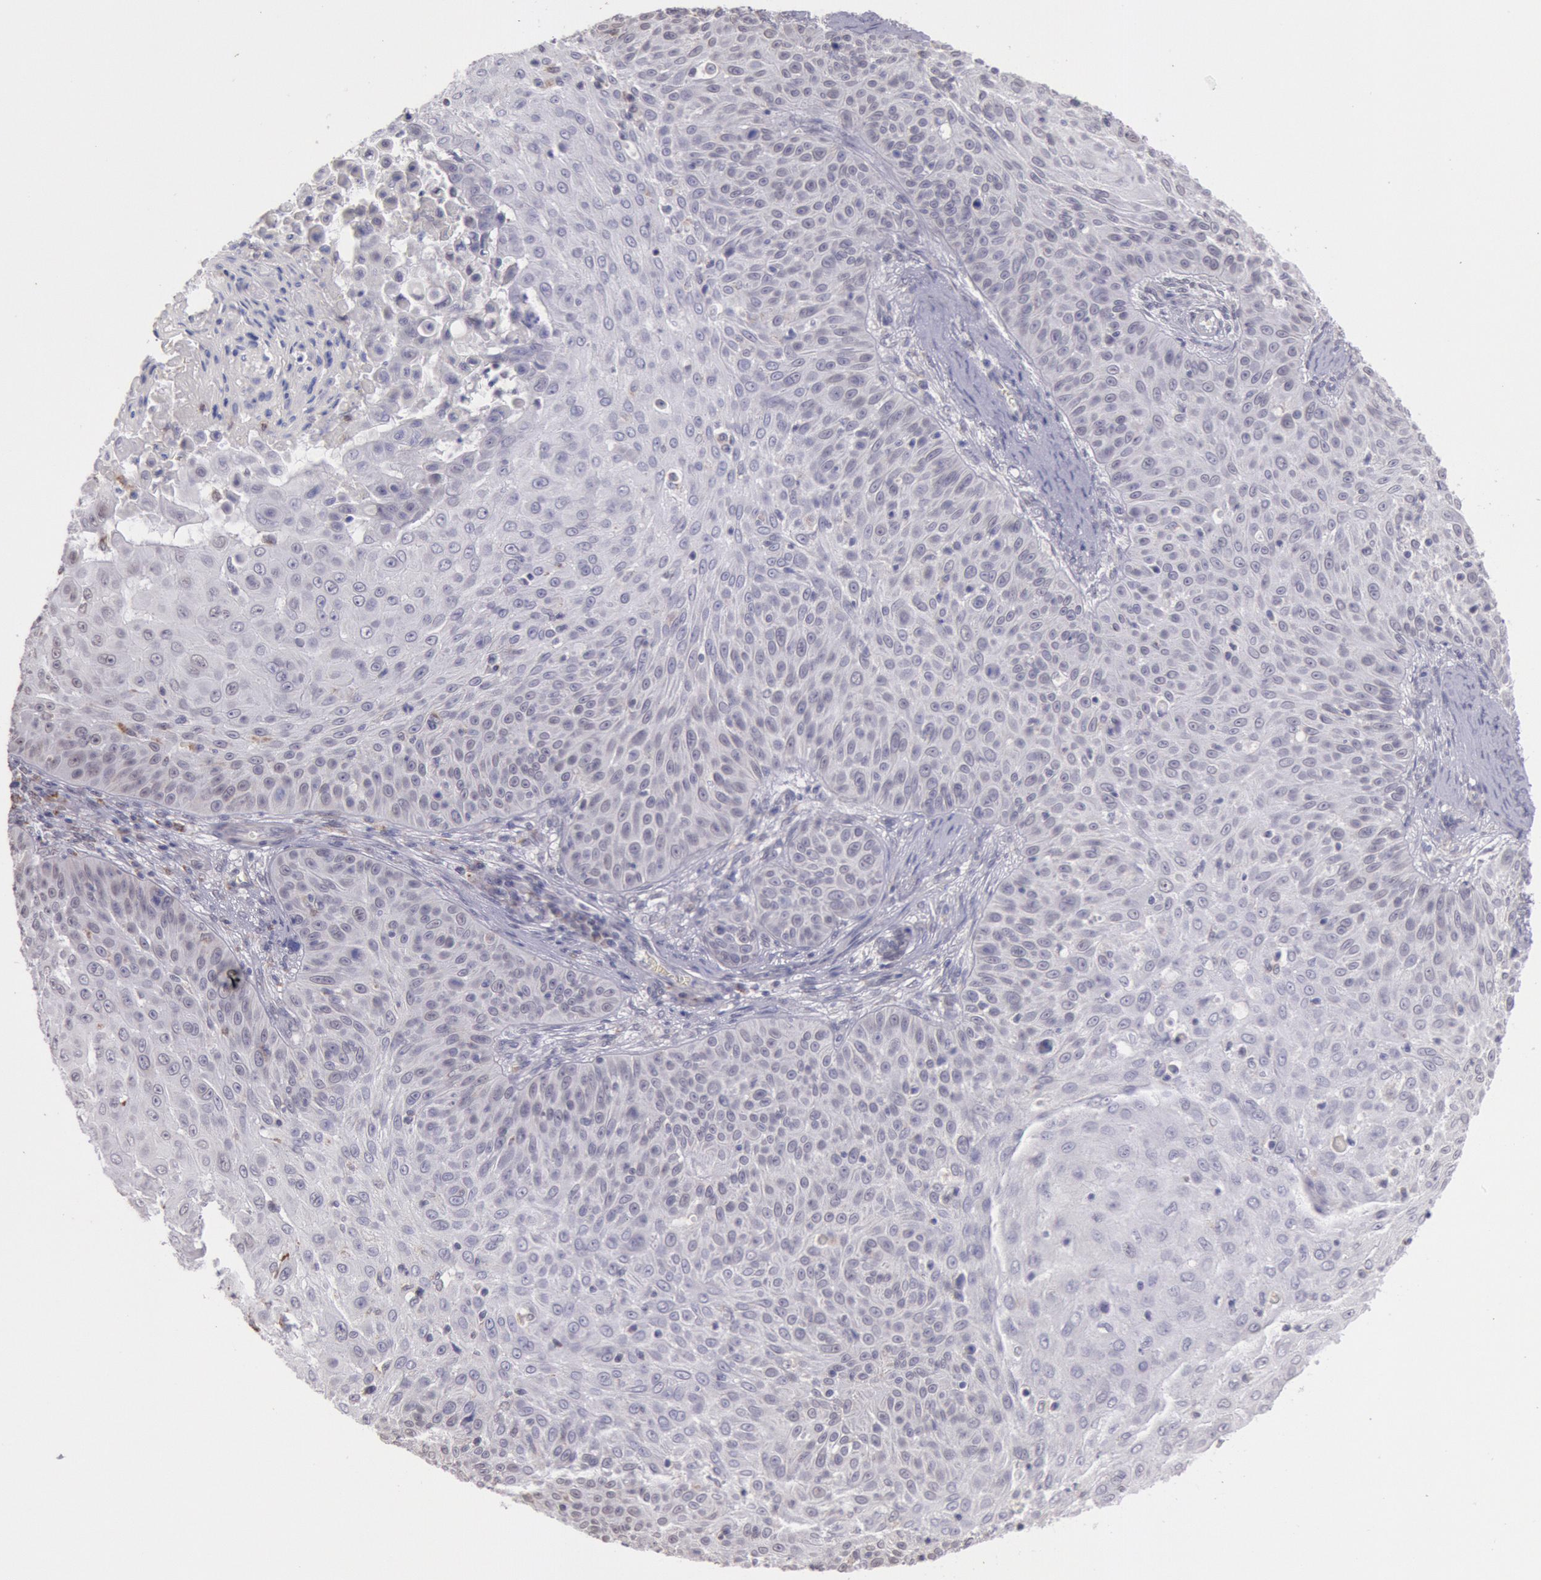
{"staining": {"intensity": "weak", "quantity": "25%-75%", "location": "nuclear"}, "tissue": "skin cancer", "cell_type": "Tumor cells", "image_type": "cancer", "snomed": [{"axis": "morphology", "description": "Squamous cell carcinoma, NOS"}, {"axis": "topography", "description": "Skin"}], "caption": "Immunohistochemical staining of human skin cancer (squamous cell carcinoma) demonstrates low levels of weak nuclear staining in approximately 25%-75% of tumor cells.", "gene": "FRMD6", "patient": {"sex": "male", "age": 82}}